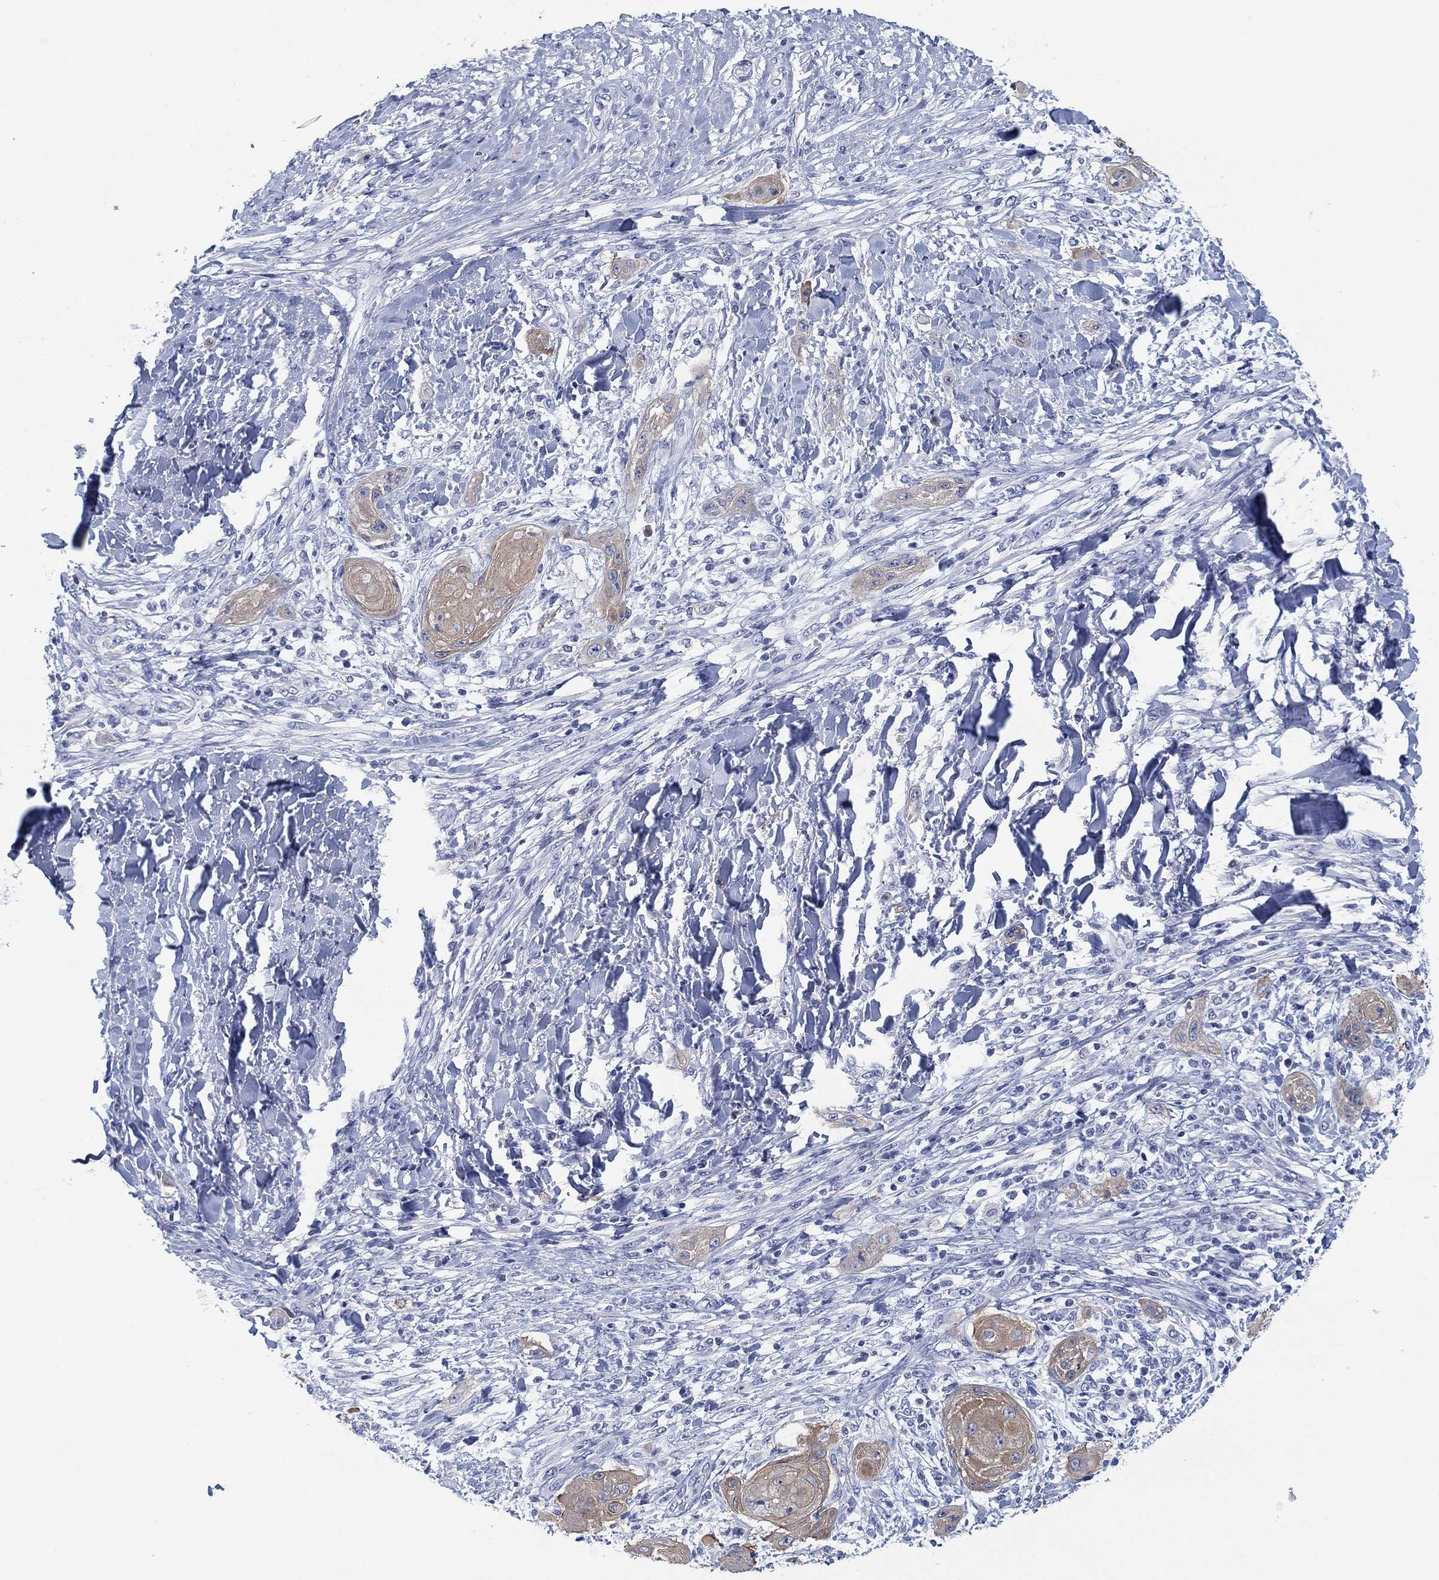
{"staining": {"intensity": "weak", "quantity": ">75%", "location": "cytoplasmic/membranous"}, "tissue": "skin cancer", "cell_type": "Tumor cells", "image_type": "cancer", "snomed": [{"axis": "morphology", "description": "Squamous cell carcinoma, NOS"}, {"axis": "topography", "description": "Skin"}], "caption": "Approximately >75% of tumor cells in skin squamous cell carcinoma show weak cytoplasmic/membranous protein positivity as visualized by brown immunohistochemical staining.", "gene": "CLUL1", "patient": {"sex": "male", "age": 62}}